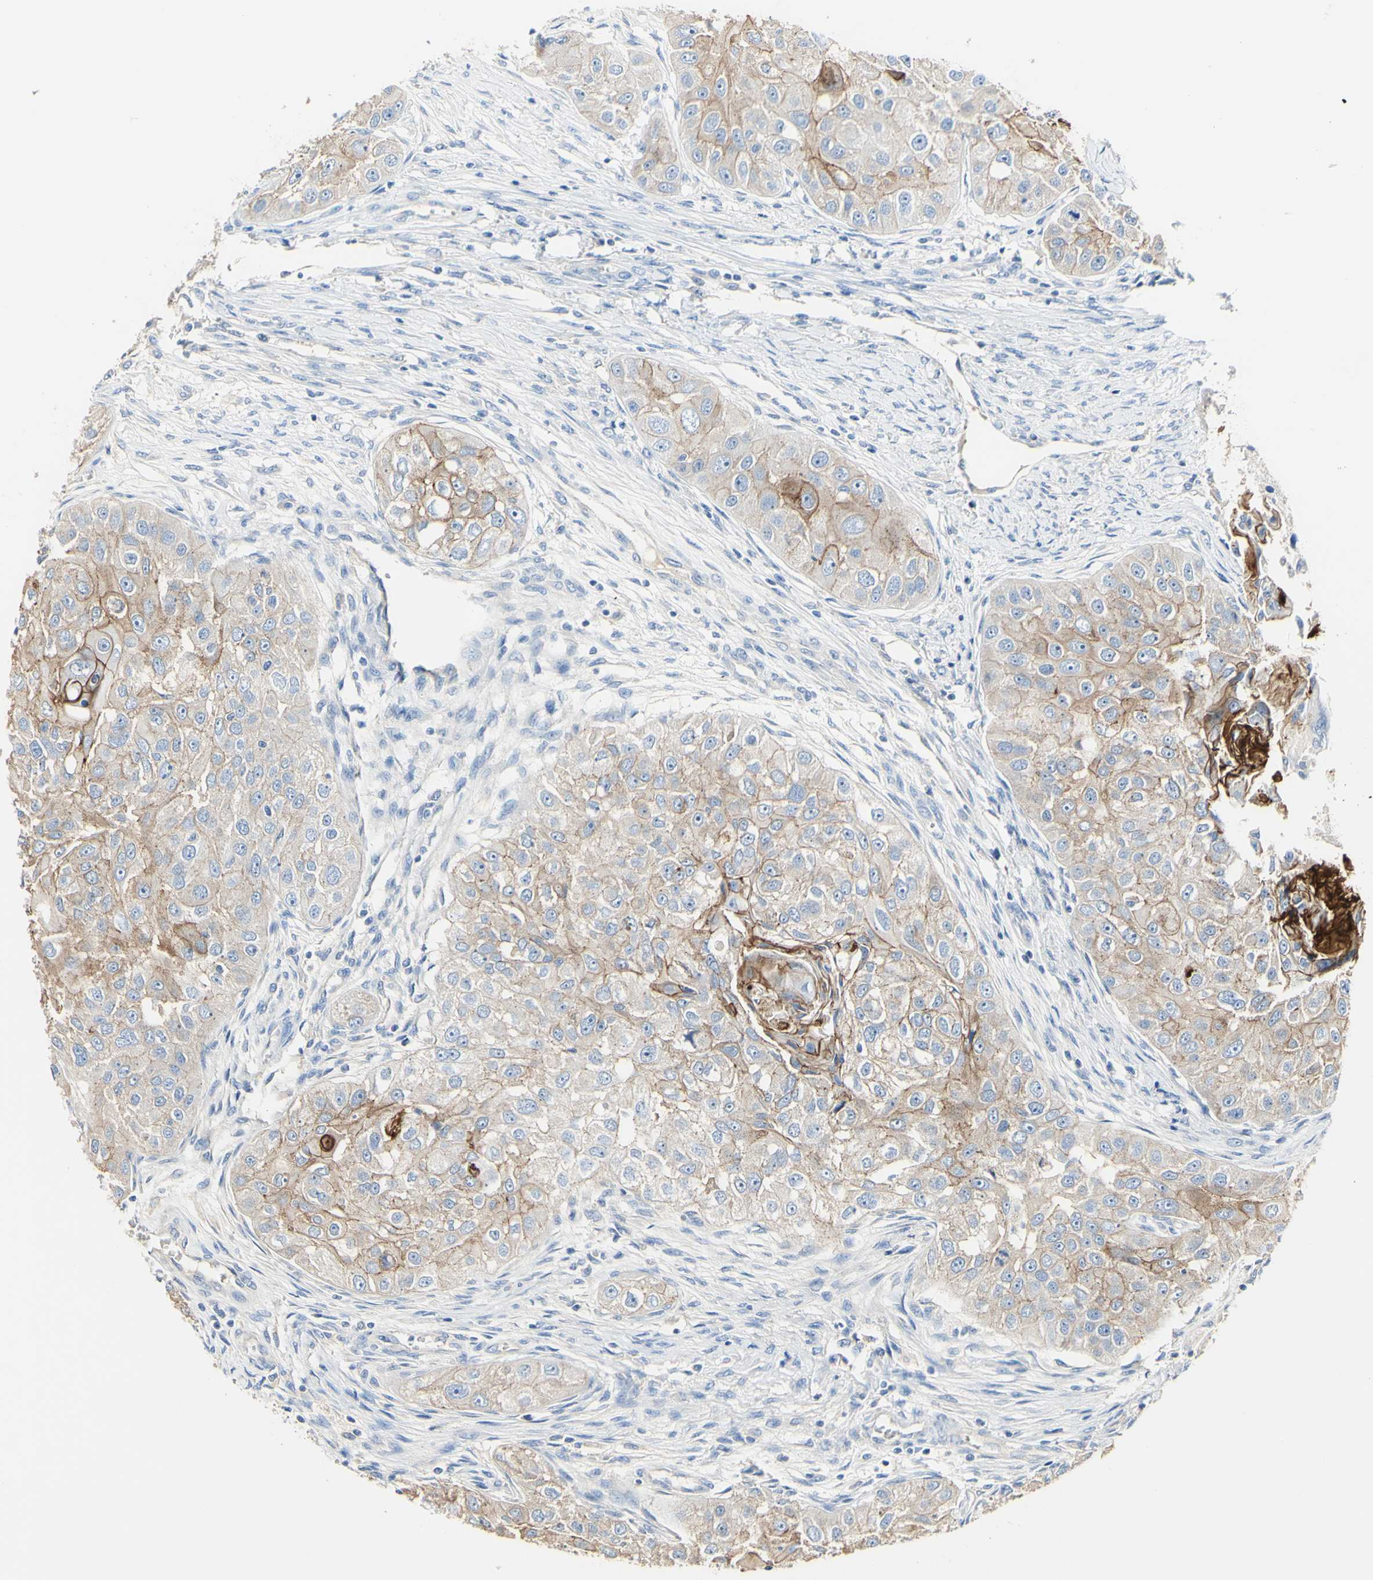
{"staining": {"intensity": "moderate", "quantity": "25%-75%", "location": "cytoplasmic/membranous"}, "tissue": "head and neck cancer", "cell_type": "Tumor cells", "image_type": "cancer", "snomed": [{"axis": "morphology", "description": "Normal tissue, NOS"}, {"axis": "morphology", "description": "Squamous cell carcinoma, NOS"}, {"axis": "topography", "description": "Skeletal muscle"}, {"axis": "topography", "description": "Head-Neck"}], "caption": "This is an image of immunohistochemistry (IHC) staining of head and neck squamous cell carcinoma, which shows moderate staining in the cytoplasmic/membranous of tumor cells.", "gene": "DSC2", "patient": {"sex": "male", "age": 51}}